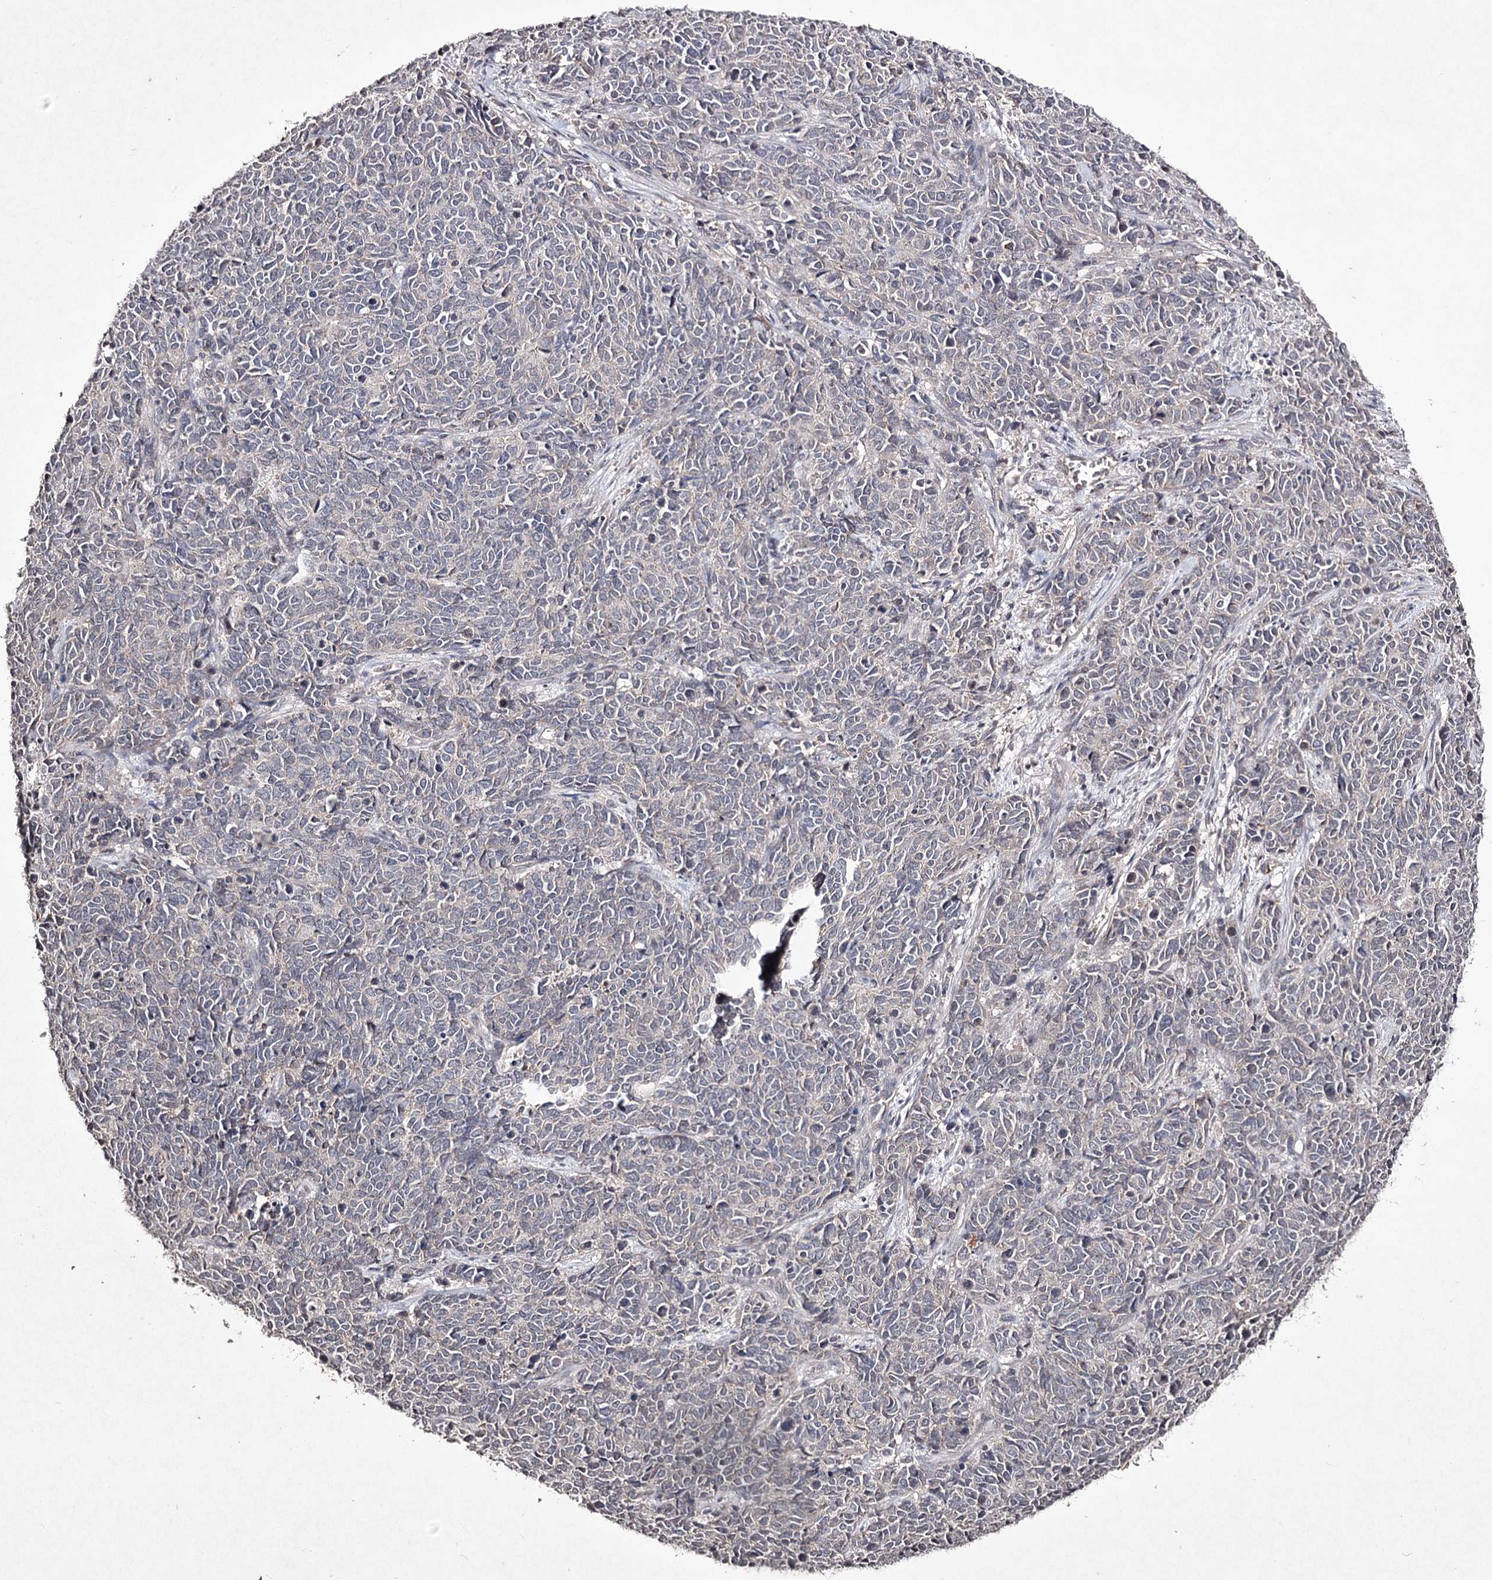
{"staining": {"intensity": "negative", "quantity": "none", "location": "none"}, "tissue": "cervical cancer", "cell_type": "Tumor cells", "image_type": "cancer", "snomed": [{"axis": "morphology", "description": "Squamous cell carcinoma, NOS"}, {"axis": "topography", "description": "Cervix"}], "caption": "Protein analysis of squamous cell carcinoma (cervical) shows no significant expression in tumor cells.", "gene": "SYNGR3", "patient": {"sex": "female", "age": 60}}